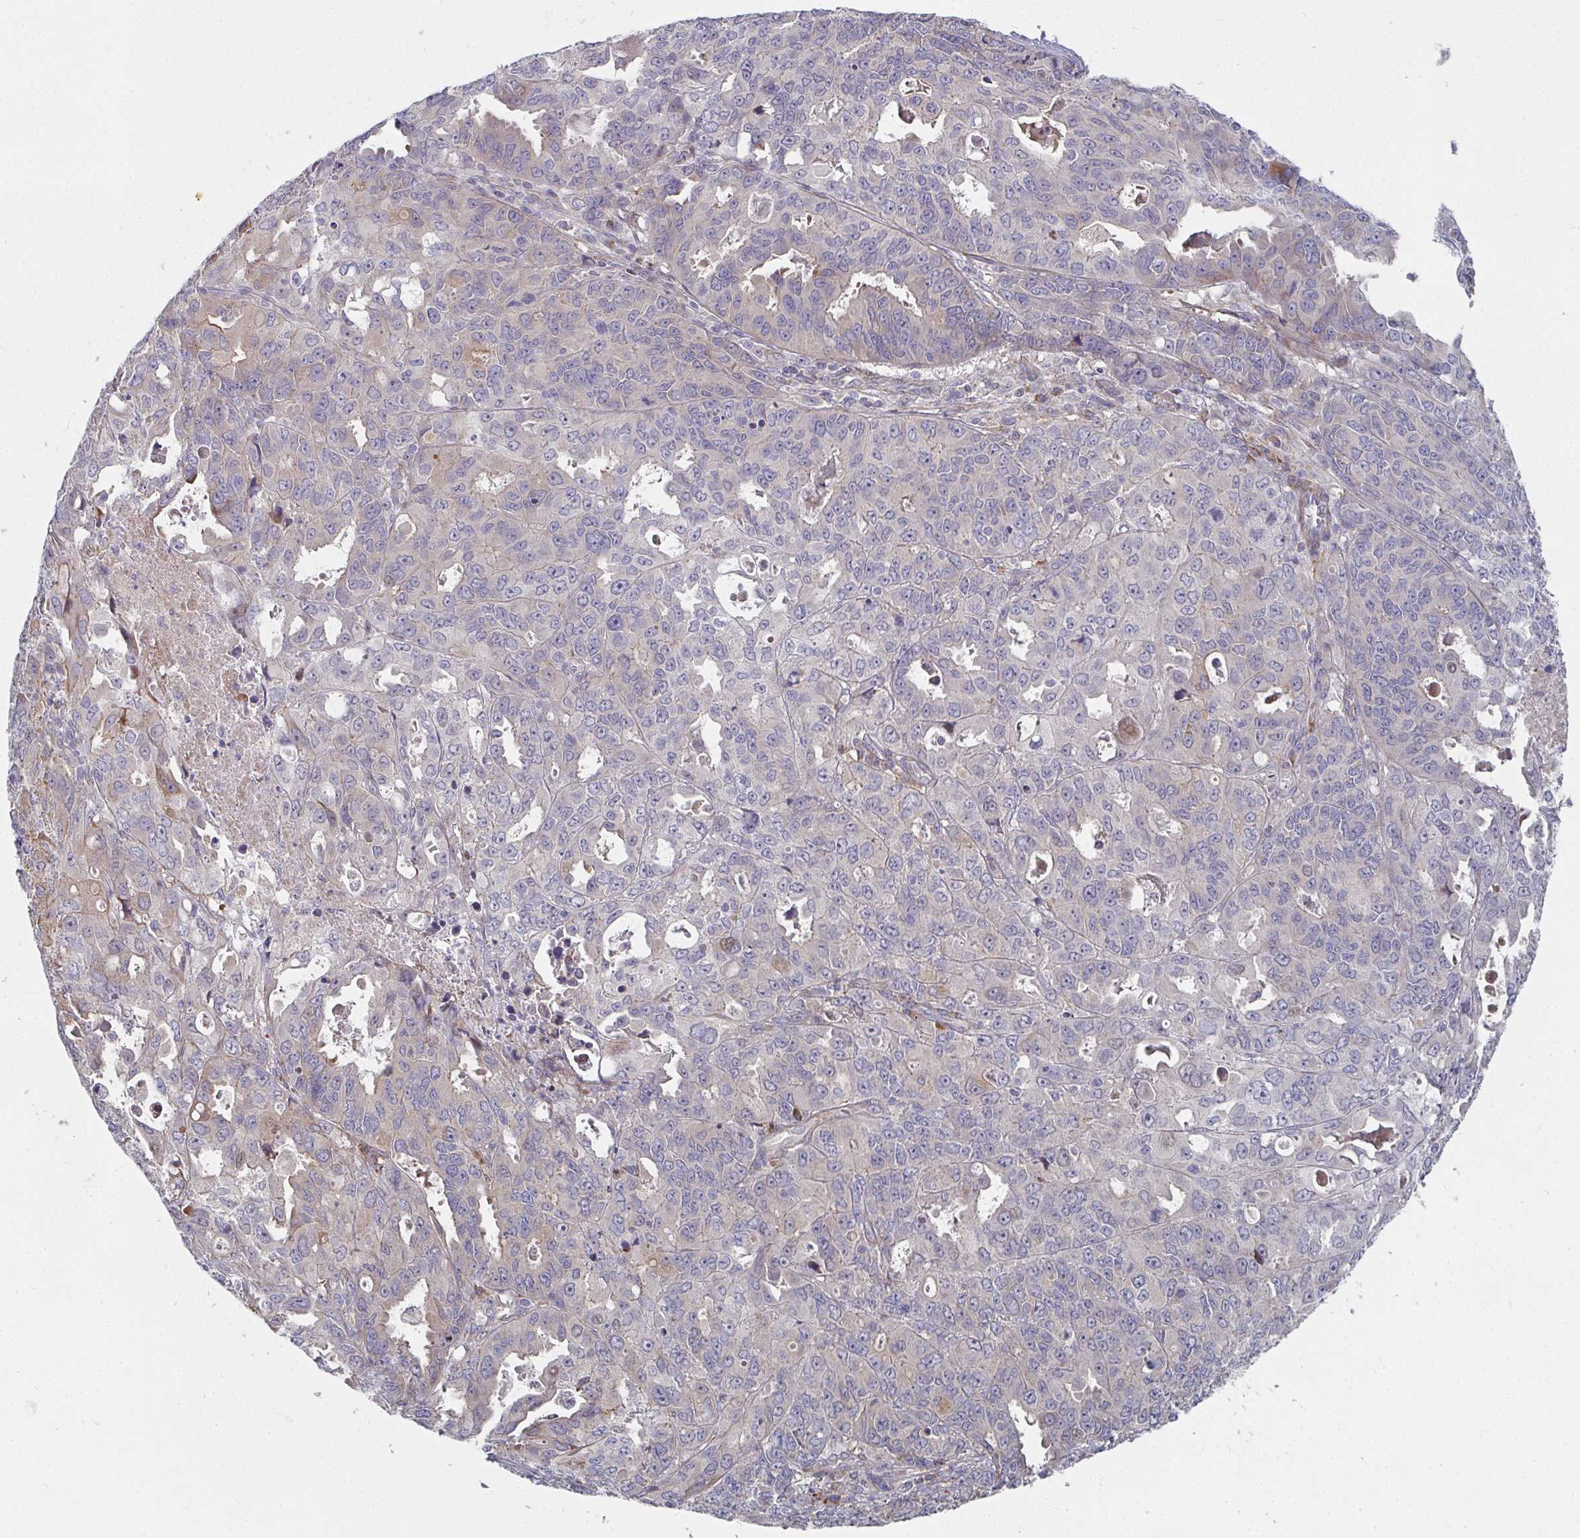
{"staining": {"intensity": "weak", "quantity": "<25%", "location": "cytoplasmic/membranous"}, "tissue": "endometrial cancer", "cell_type": "Tumor cells", "image_type": "cancer", "snomed": [{"axis": "morphology", "description": "Adenocarcinoma, NOS"}, {"axis": "topography", "description": "Uterus"}], "caption": "Immunohistochemical staining of human endometrial adenocarcinoma exhibits no significant expression in tumor cells. (Immunohistochemistry, brightfield microscopy, high magnification).", "gene": "RHEBL1", "patient": {"sex": "female", "age": 79}}